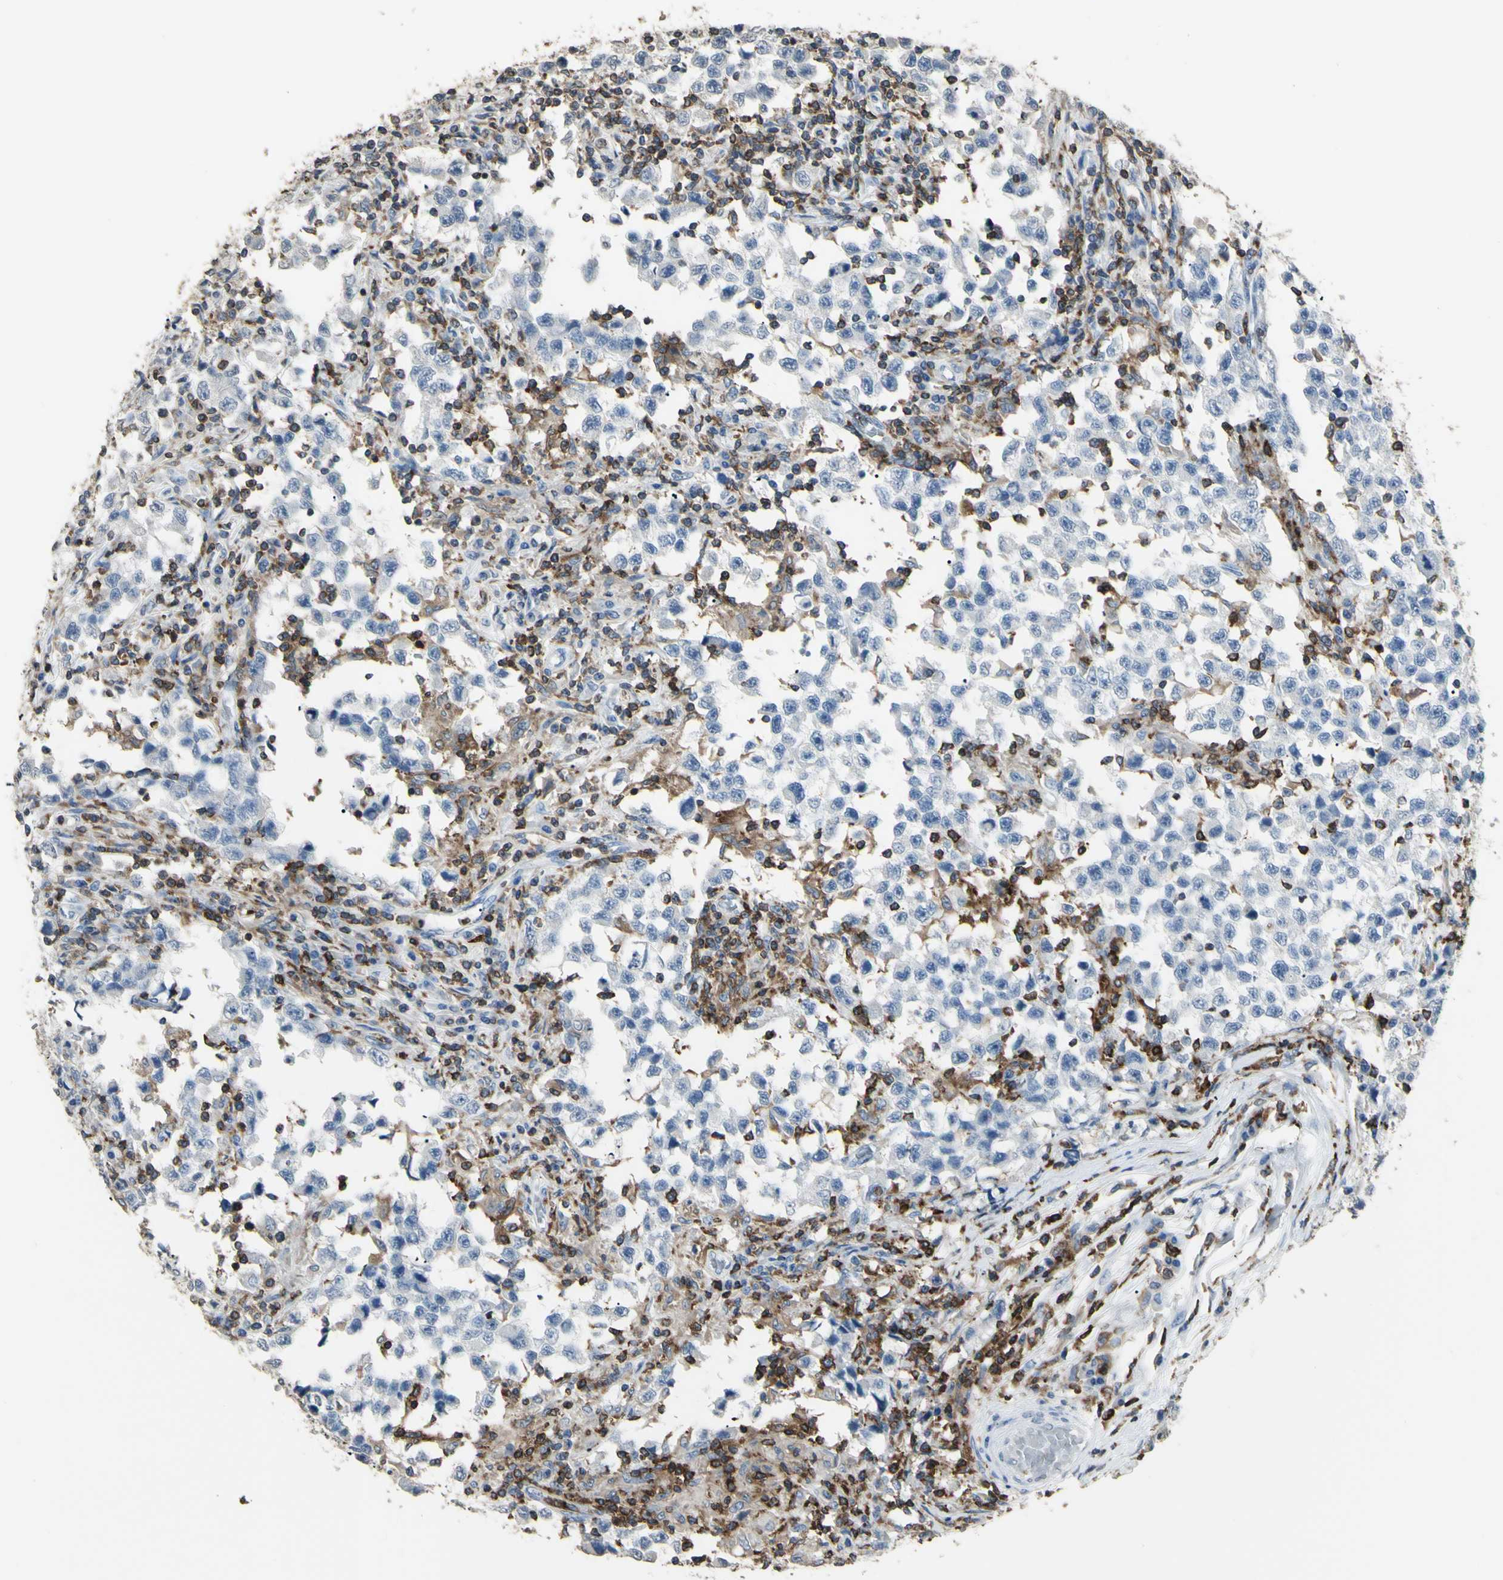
{"staining": {"intensity": "negative", "quantity": "none", "location": "none"}, "tissue": "testis cancer", "cell_type": "Tumor cells", "image_type": "cancer", "snomed": [{"axis": "morphology", "description": "Carcinoma, Embryonal, NOS"}, {"axis": "topography", "description": "Testis"}], "caption": "The immunohistochemistry (IHC) histopathology image has no significant staining in tumor cells of testis cancer tissue.", "gene": "PSTPIP1", "patient": {"sex": "male", "age": 21}}